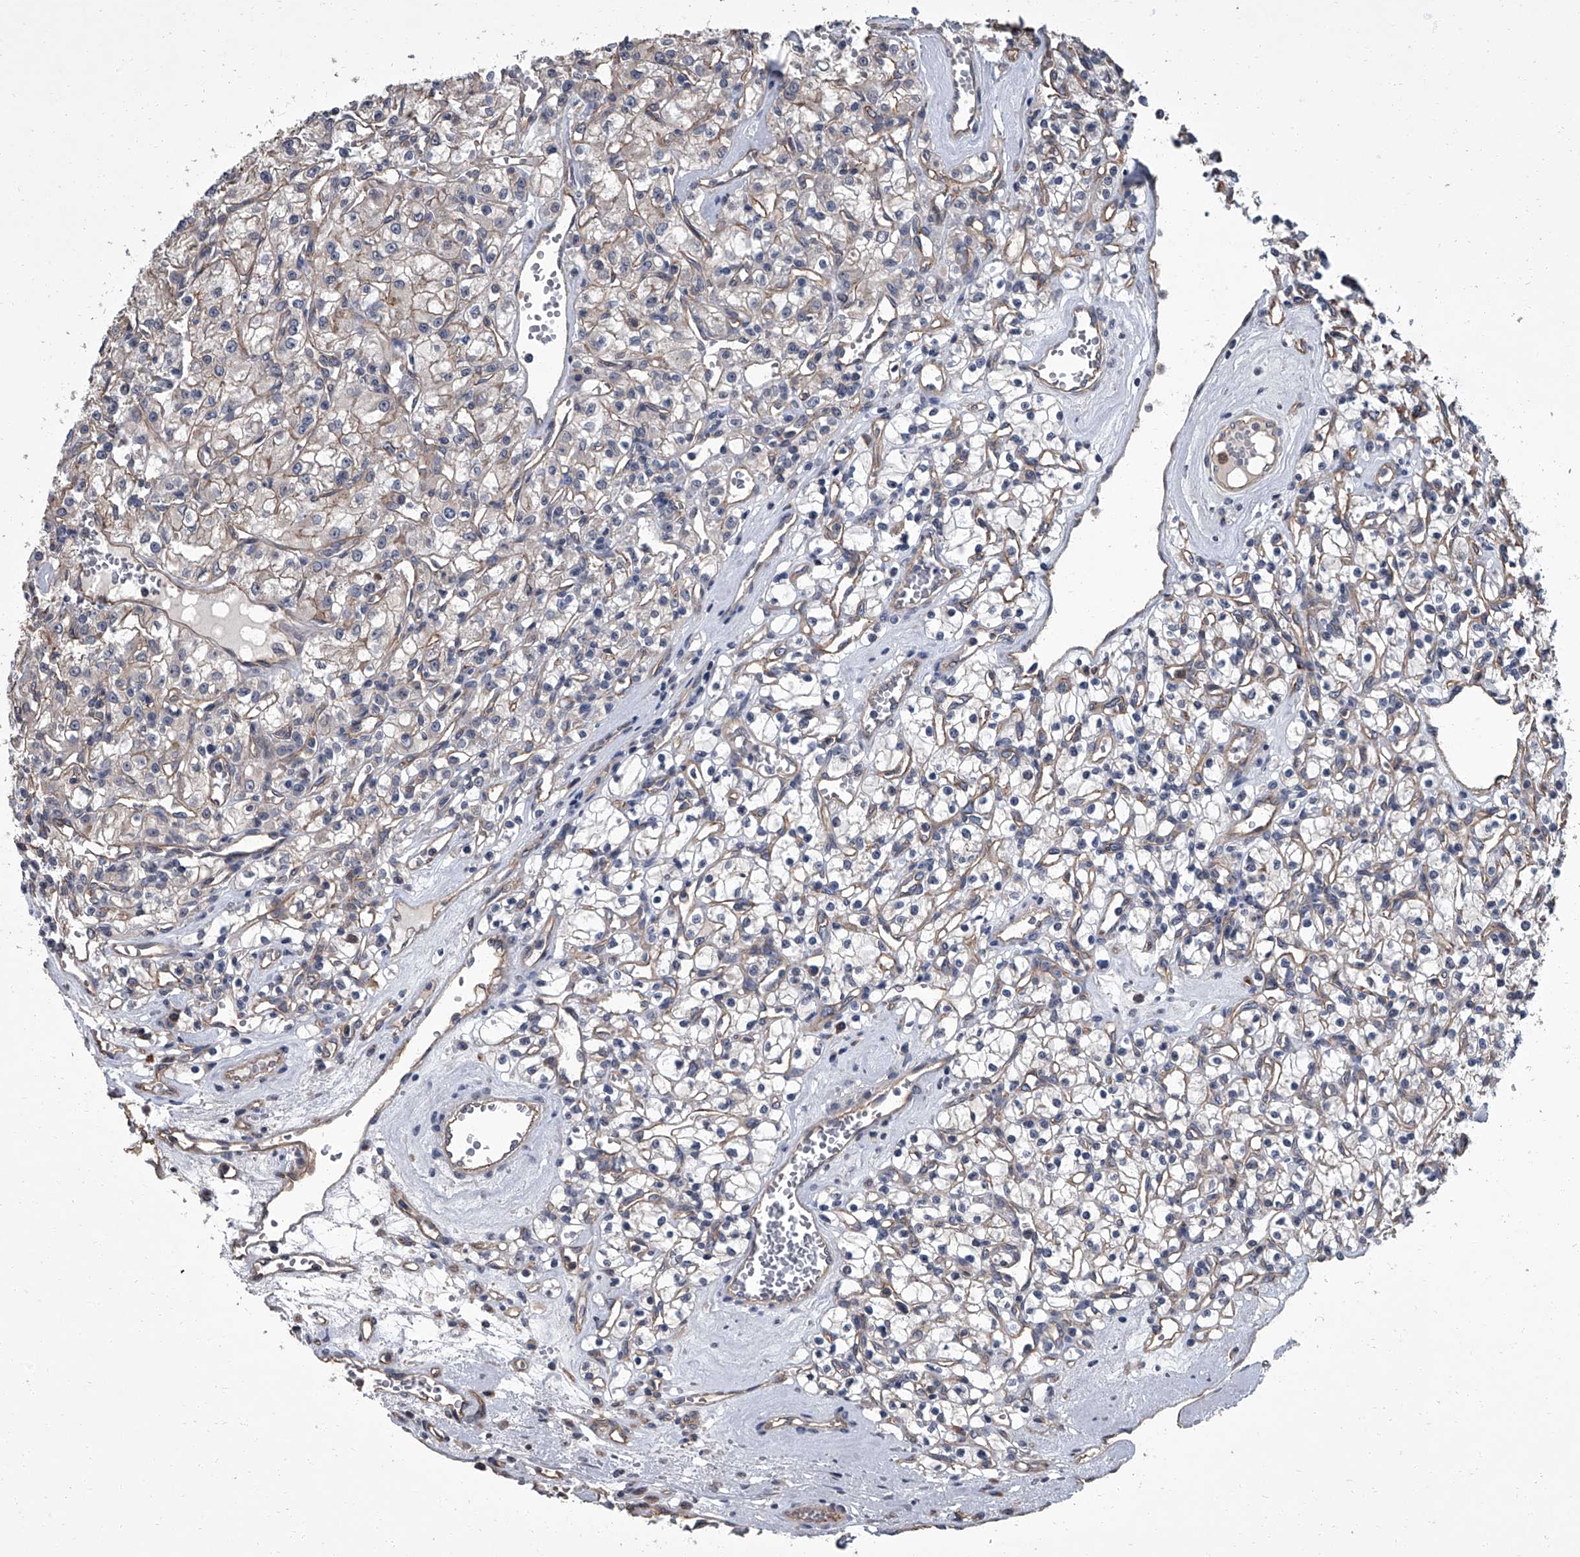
{"staining": {"intensity": "negative", "quantity": "none", "location": "none"}, "tissue": "renal cancer", "cell_type": "Tumor cells", "image_type": "cancer", "snomed": [{"axis": "morphology", "description": "Adenocarcinoma, NOS"}, {"axis": "topography", "description": "Kidney"}], "caption": "This is a photomicrograph of immunohistochemistry staining of renal adenocarcinoma, which shows no positivity in tumor cells.", "gene": "SIRT4", "patient": {"sex": "female", "age": 59}}